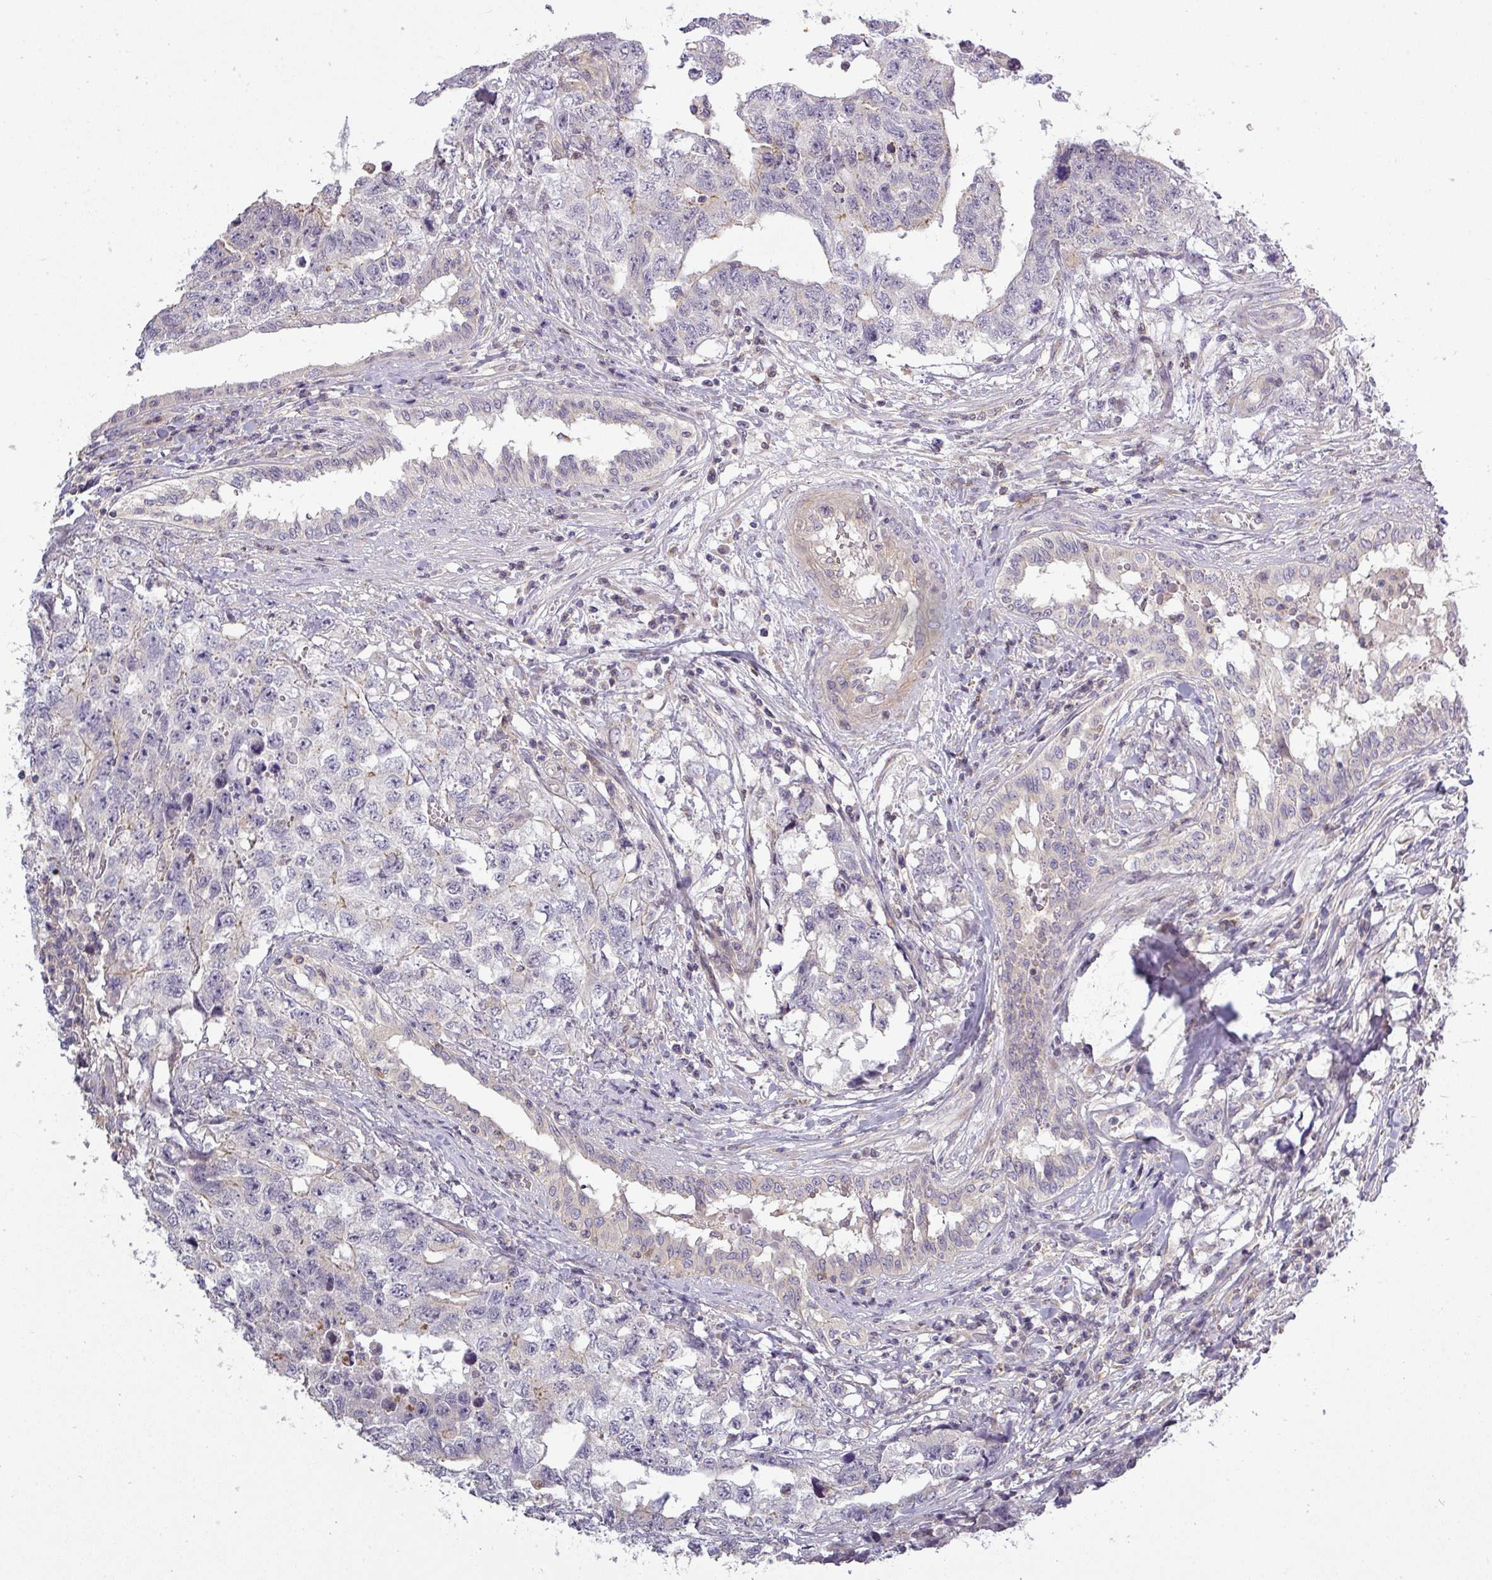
{"staining": {"intensity": "negative", "quantity": "none", "location": "none"}, "tissue": "testis cancer", "cell_type": "Tumor cells", "image_type": "cancer", "snomed": [{"axis": "morphology", "description": "Carcinoma, Embryonal, NOS"}, {"axis": "topography", "description": "Testis"}], "caption": "This is an IHC histopathology image of testis cancer (embryonal carcinoma). There is no staining in tumor cells.", "gene": "NIN", "patient": {"sex": "male", "age": 31}}